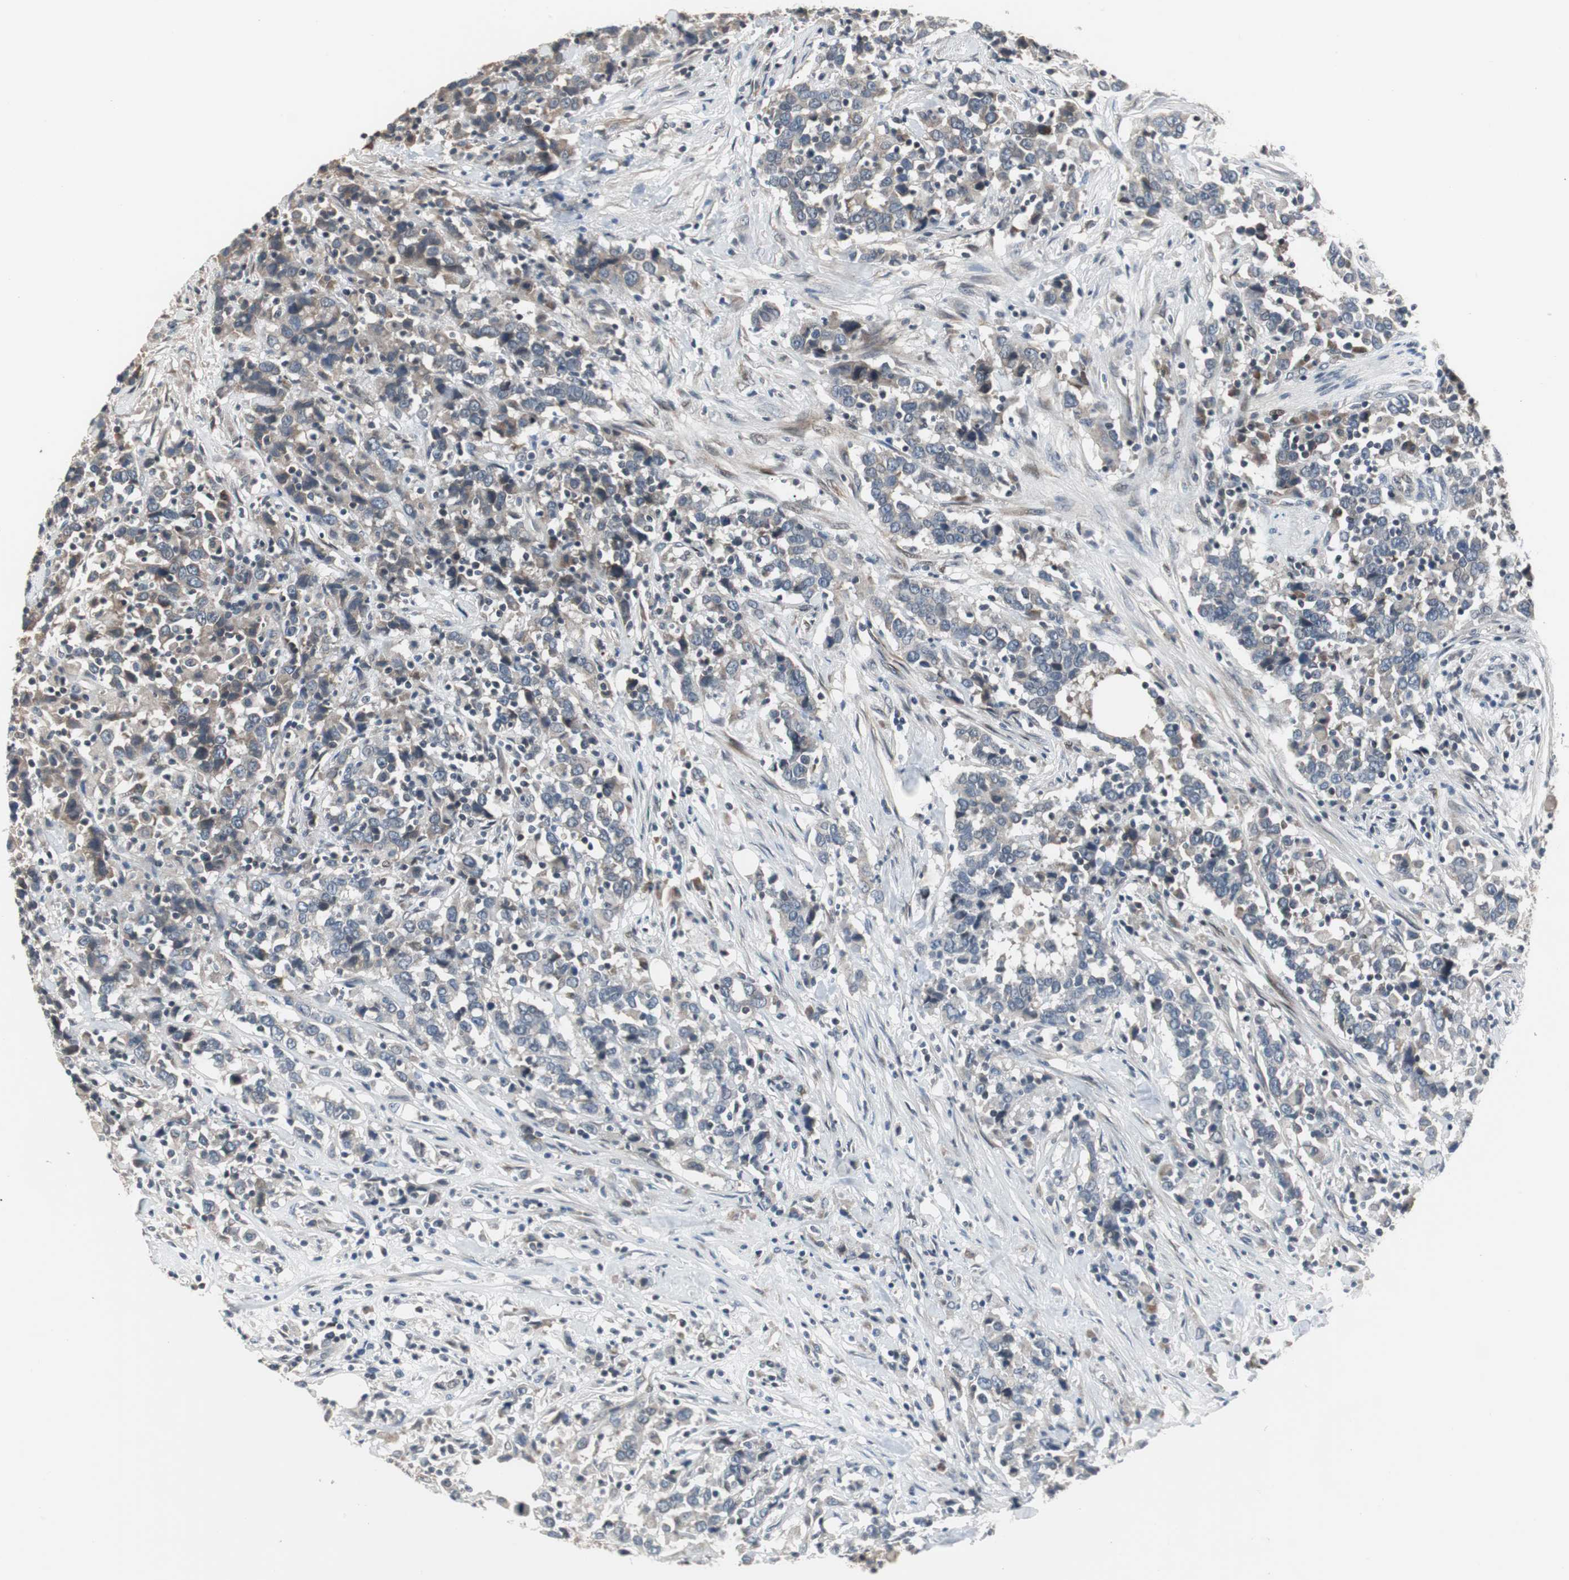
{"staining": {"intensity": "weak", "quantity": "25%-75%", "location": "cytoplasmic/membranous"}, "tissue": "urothelial cancer", "cell_type": "Tumor cells", "image_type": "cancer", "snomed": [{"axis": "morphology", "description": "Urothelial carcinoma, High grade"}, {"axis": "topography", "description": "Urinary bladder"}], "caption": "Urothelial cancer stained with a protein marker displays weak staining in tumor cells.", "gene": "ZMPSTE24", "patient": {"sex": "male", "age": 61}}